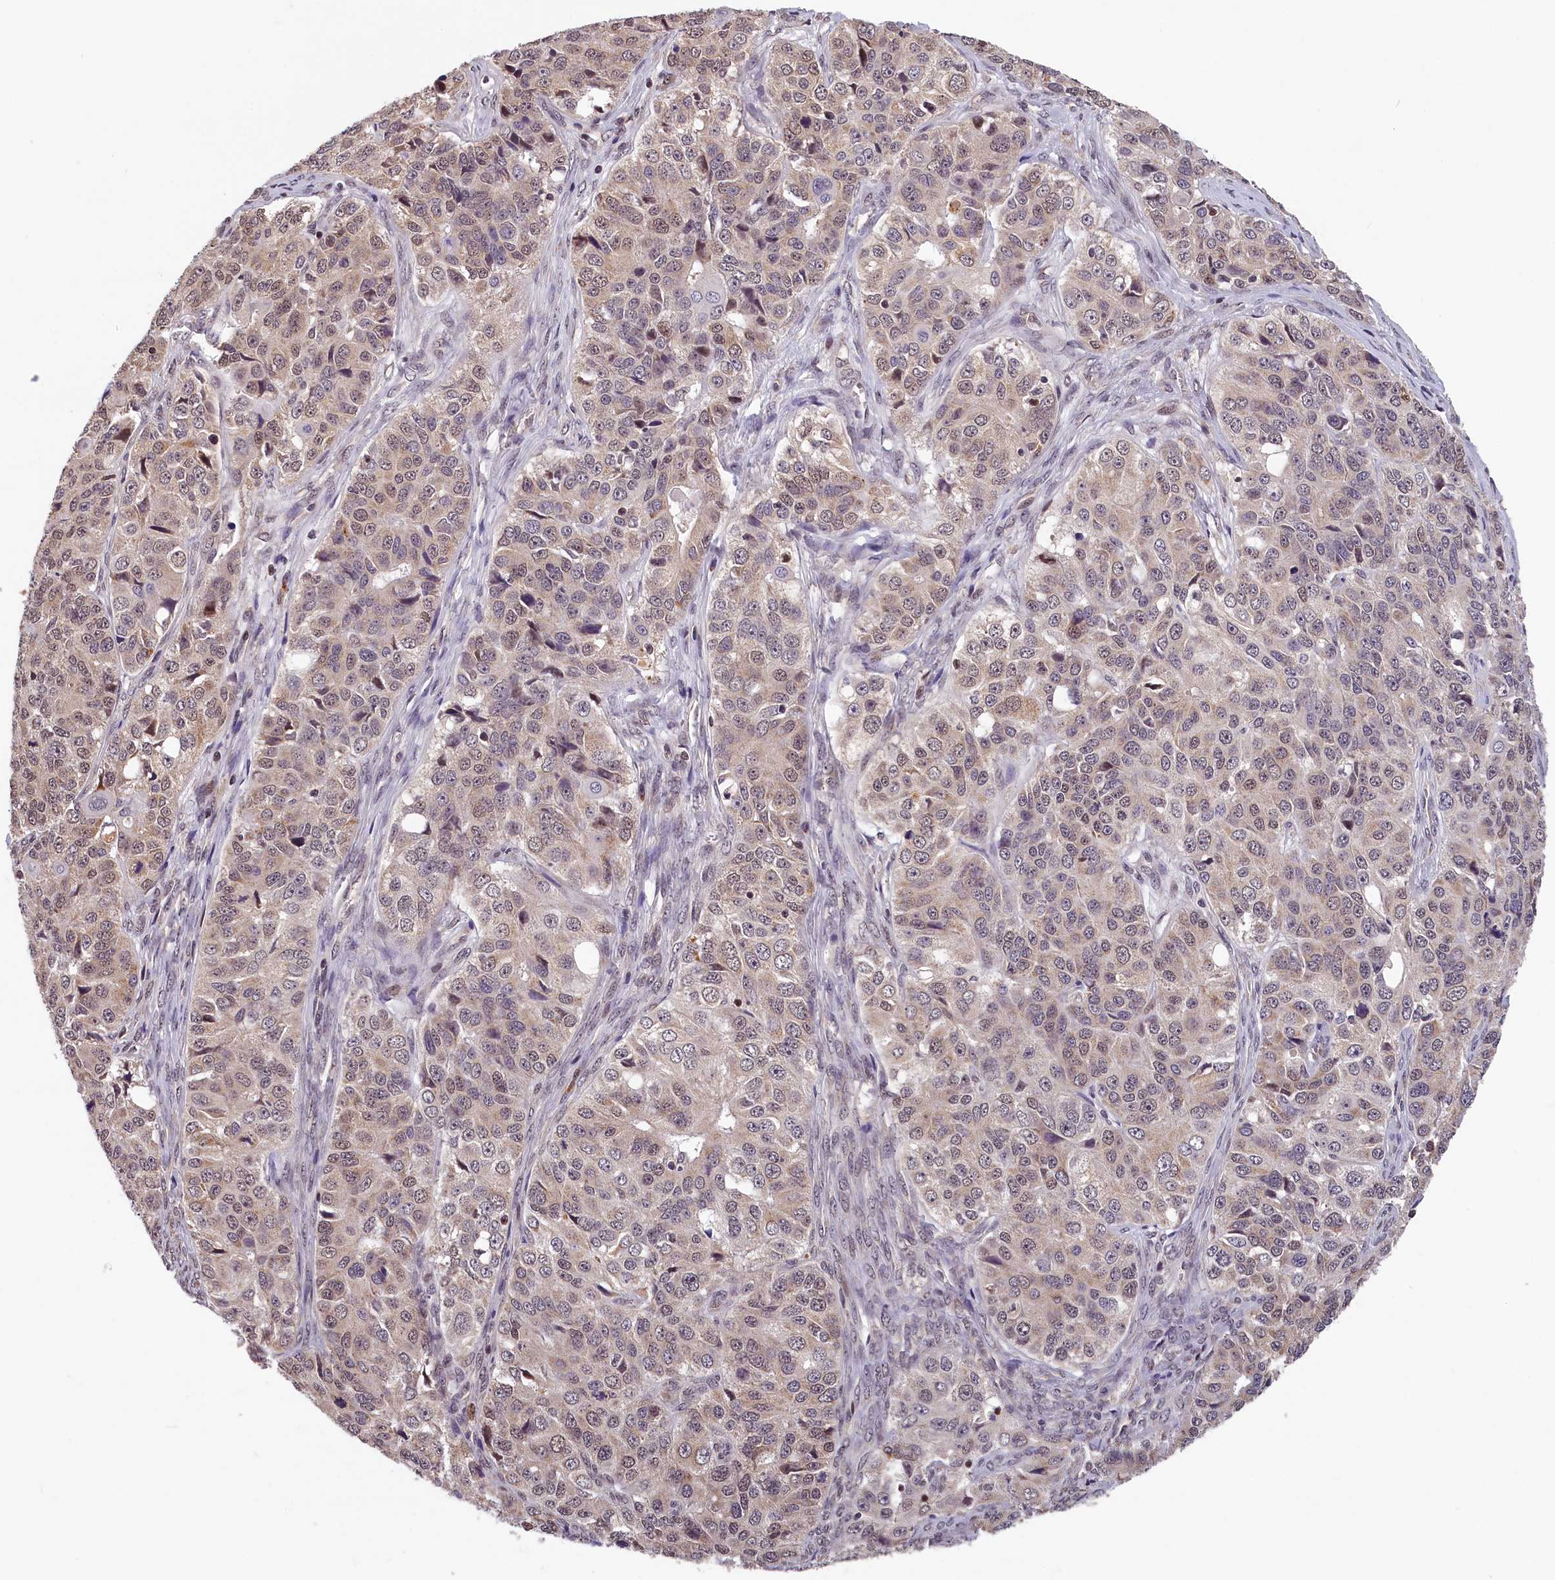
{"staining": {"intensity": "weak", "quantity": "25%-75%", "location": "nuclear"}, "tissue": "ovarian cancer", "cell_type": "Tumor cells", "image_type": "cancer", "snomed": [{"axis": "morphology", "description": "Carcinoma, endometroid"}, {"axis": "topography", "description": "Ovary"}], "caption": "An immunohistochemistry micrograph of neoplastic tissue is shown. Protein staining in brown shows weak nuclear positivity in endometroid carcinoma (ovarian) within tumor cells.", "gene": "KCNK6", "patient": {"sex": "female", "age": 51}}